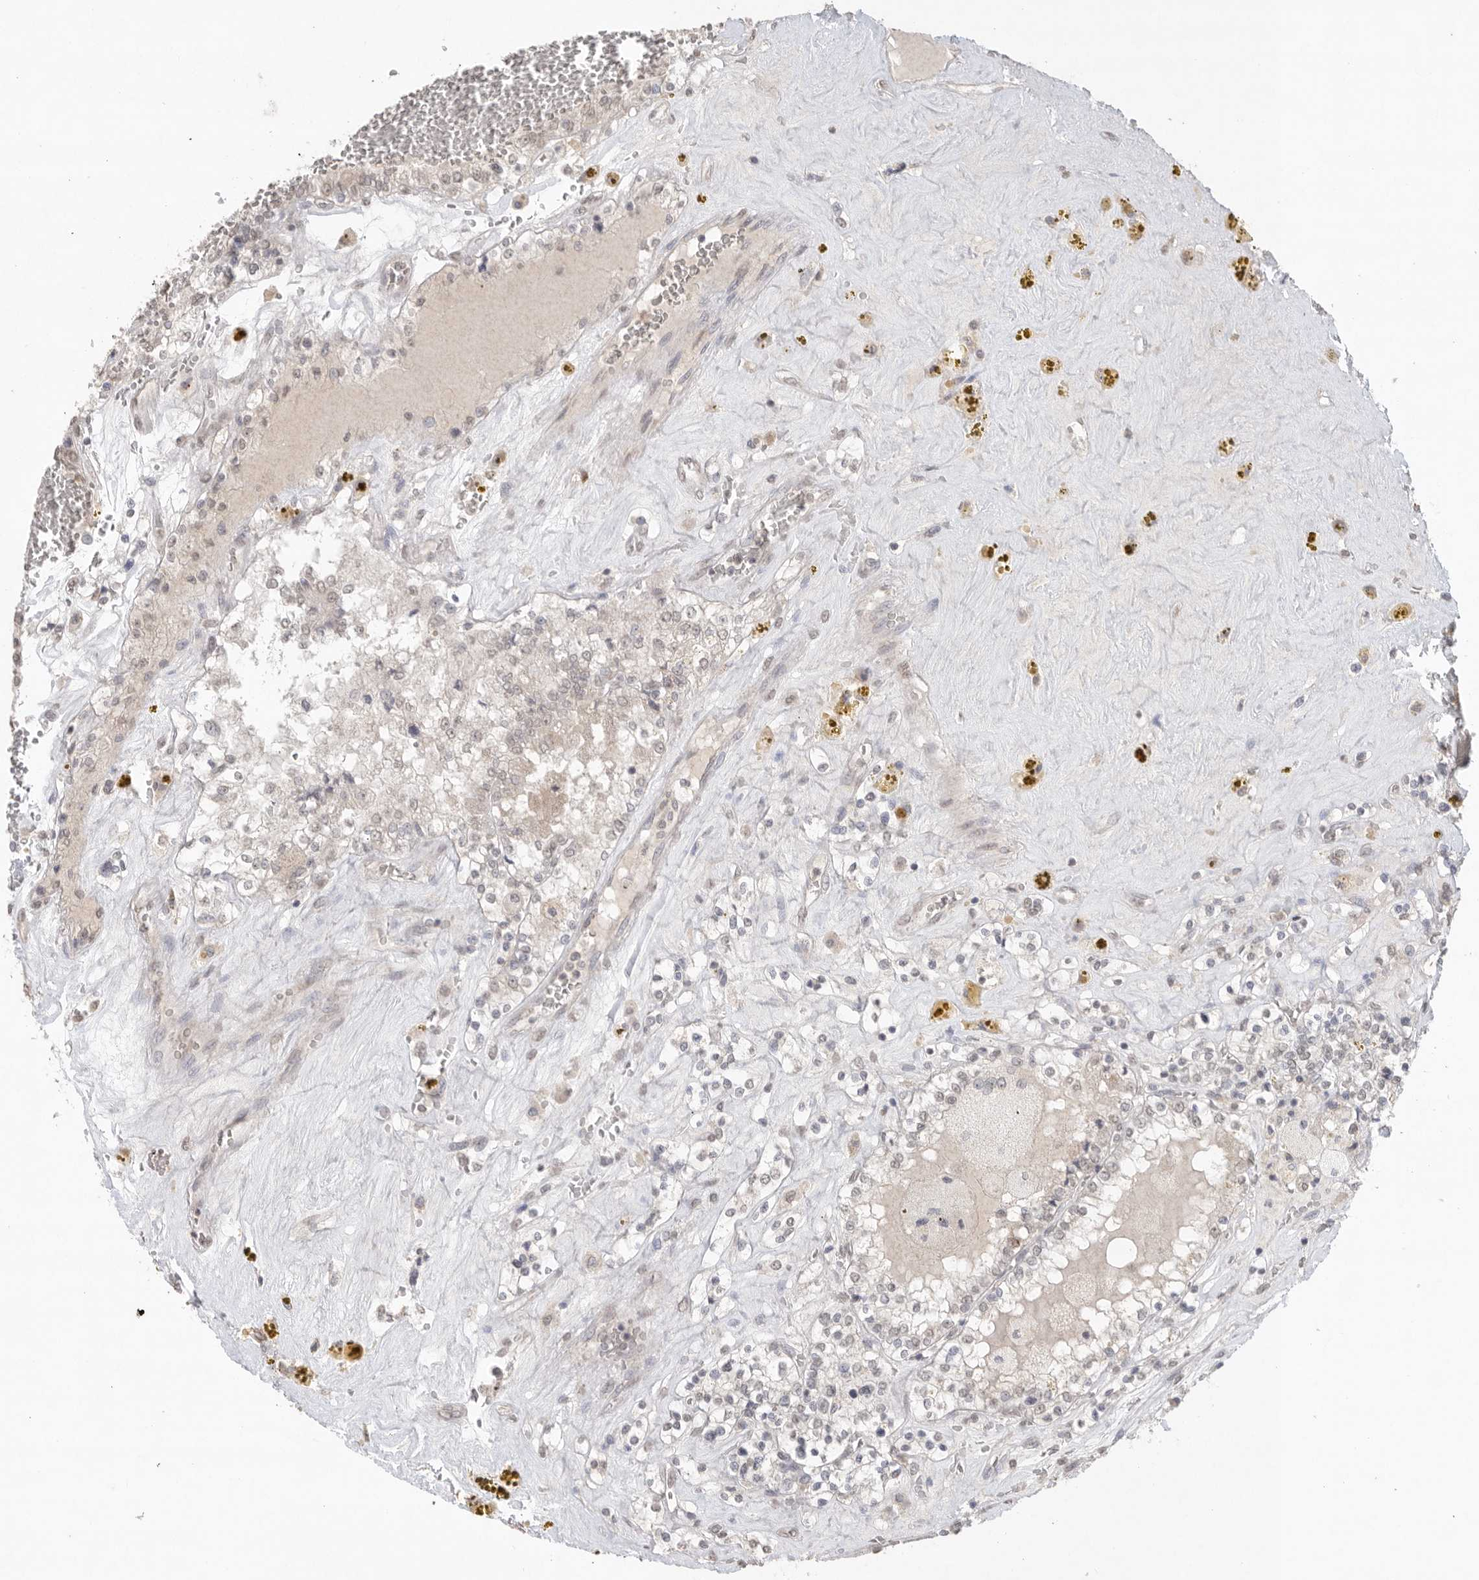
{"staining": {"intensity": "weak", "quantity": "<25%", "location": "nuclear"}, "tissue": "renal cancer", "cell_type": "Tumor cells", "image_type": "cancer", "snomed": [{"axis": "morphology", "description": "Adenocarcinoma, NOS"}, {"axis": "topography", "description": "Kidney"}], "caption": "Immunohistochemical staining of renal cancer demonstrates no significant staining in tumor cells.", "gene": "KLK5", "patient": {"sex": "female", "age": 56}}